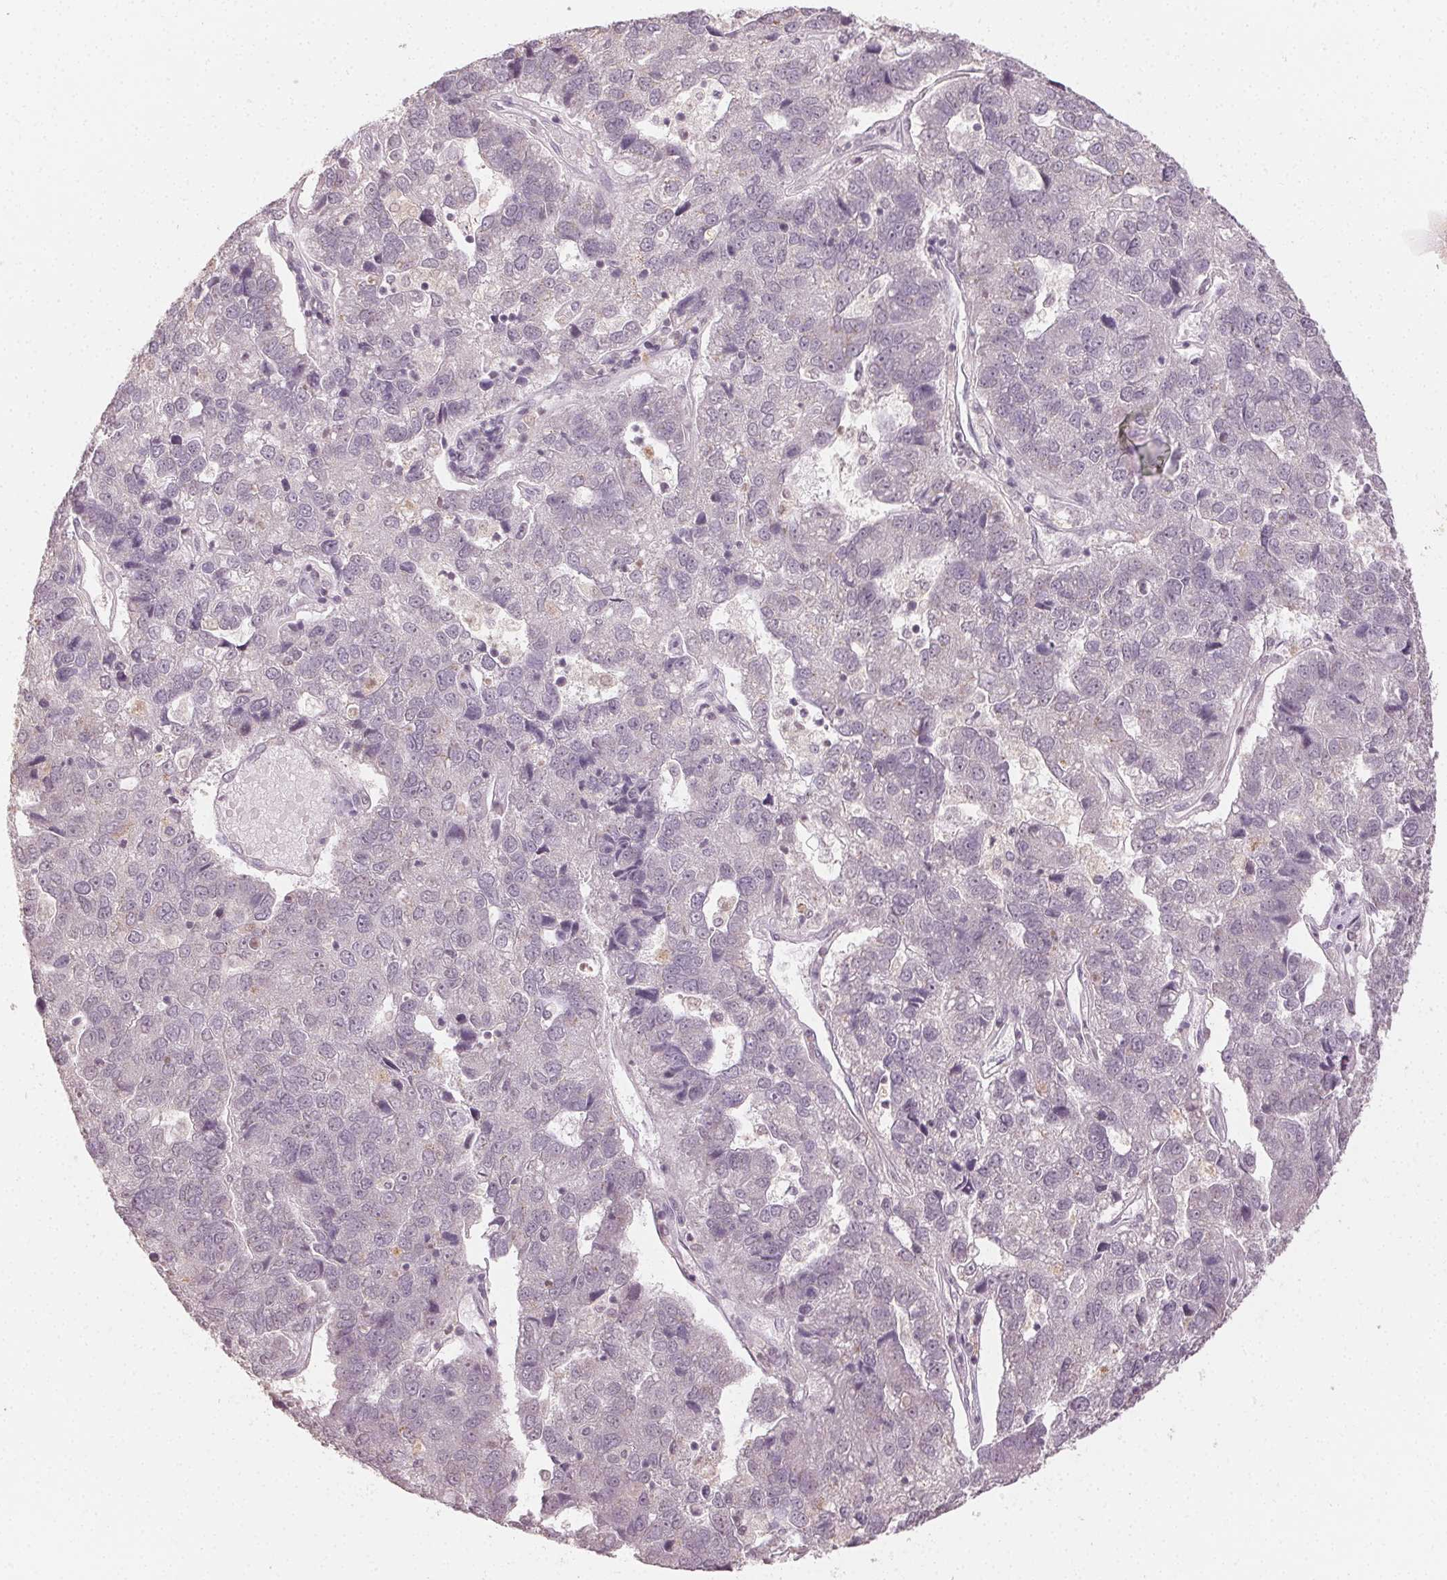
{"staining": {"intensity": "negative", "quantity": "none", "location": "none"}, "tissue": "pancreatic cancer", "cell_type": "Tumor cells", "image_type": "cancer", "snomed": [{"axis": "morphology", "description": "Adenocarcinoma, NOS"}, {"axis": "topography", "description": "Pancreas"}], "caption": "The image demonstrates no significant positivity in tumor cells of adenocarcinoma (pancreatic). (Stains: DAB (3,3'-diaminobenzidine) IHC with hematoxylin counter stain, Microscopy: brightfield microscopy at high magnification).", "gene": "MAPK14", "patient": {"sex": "female", "age": 61}}